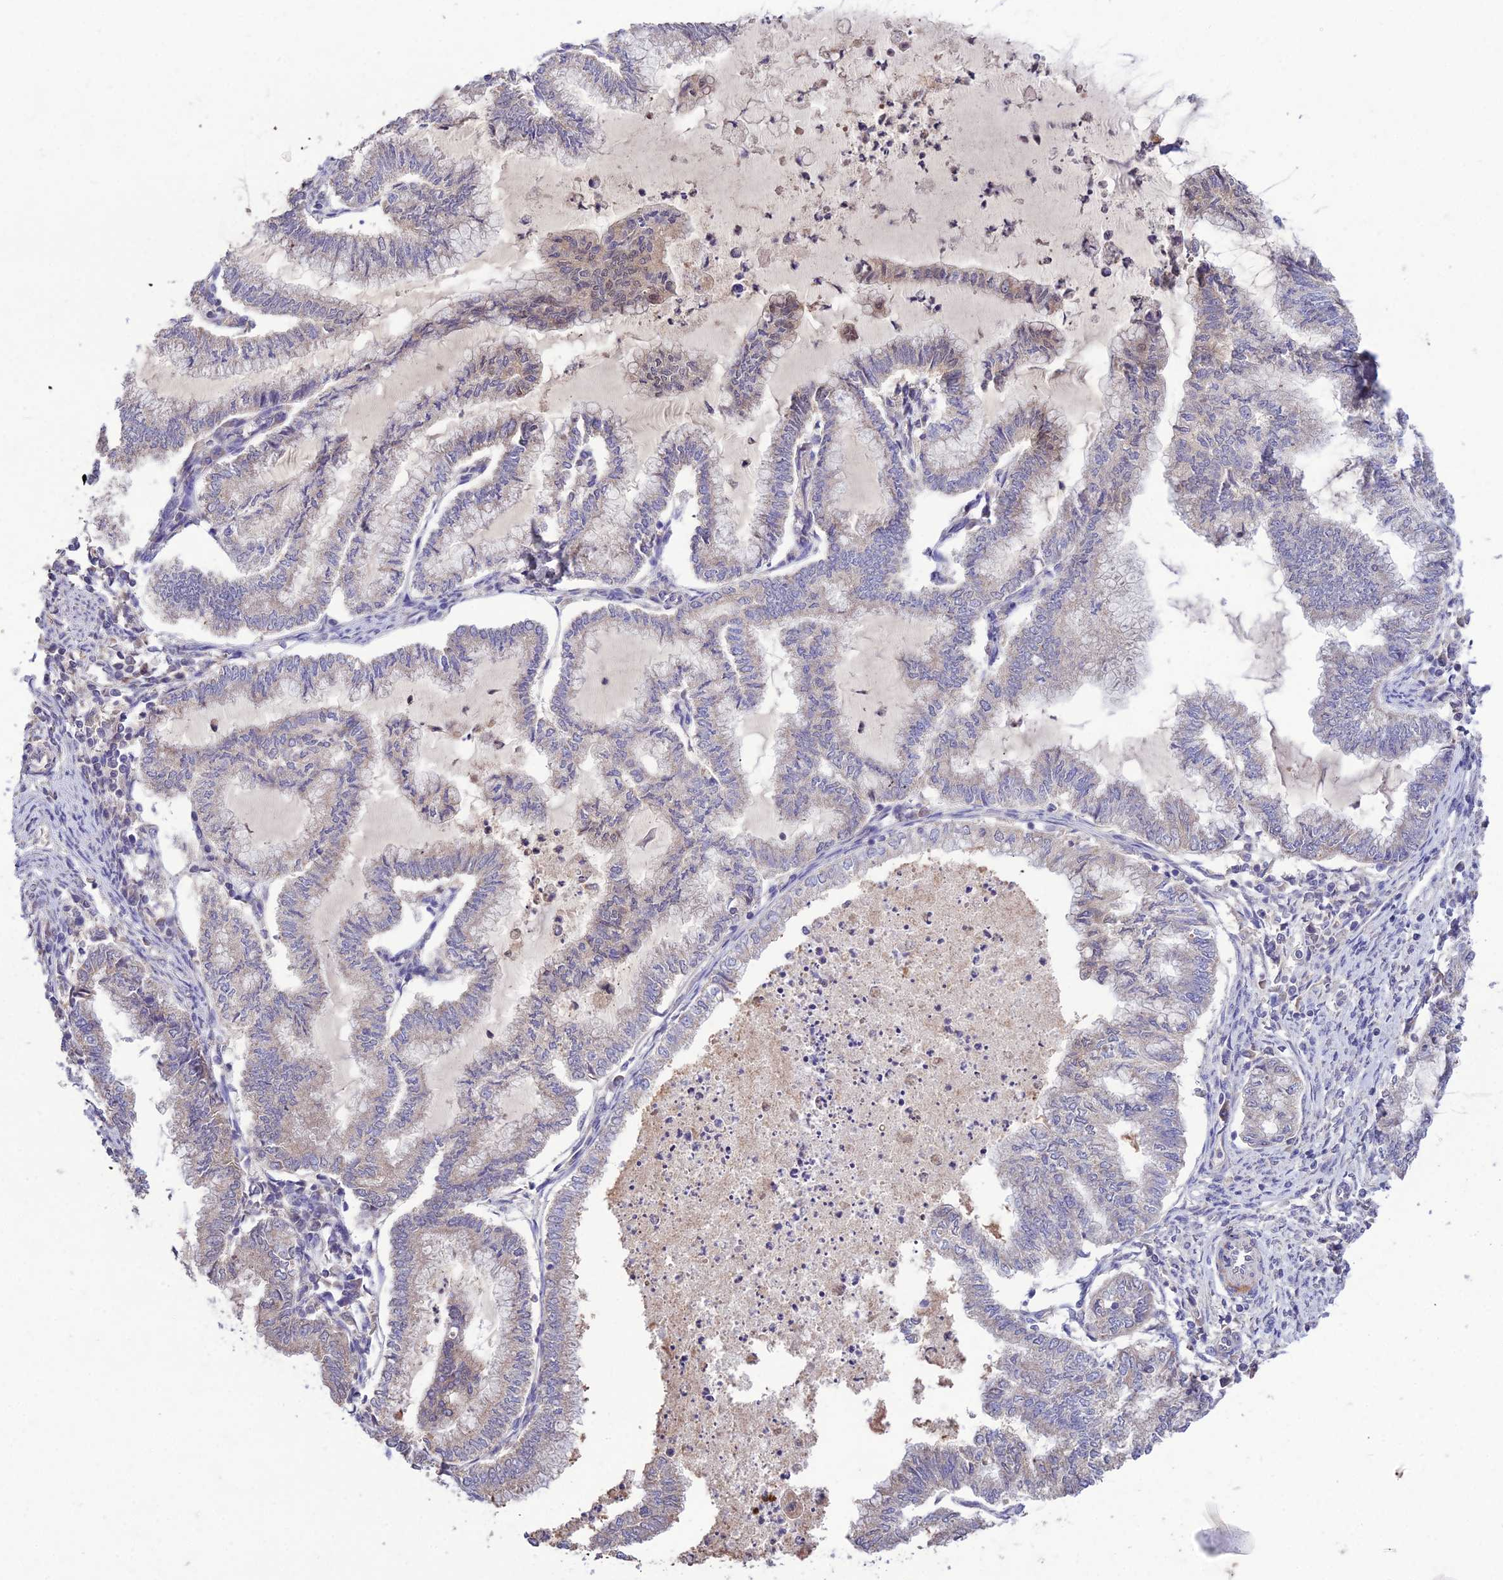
{"staining": {"intensity": "weak", "quantity": "<25%", "location": "cytoplasmic/membranous,nuclear"}, "tissue": "endometrial cancer", "cell_type": "Tumor cells", "image_type": "cancer", "snomed": [{"axis": "morphology", "description": "Adenocarcinoma, NOS"}, {"axis": "topography", "description": "Endometrium"}], "caption": "There is no significant expression in tumor cells of endometrial adenocarcinoma.", "gene": "PGK1", "patient": {"sex": "female", "age": 79}}